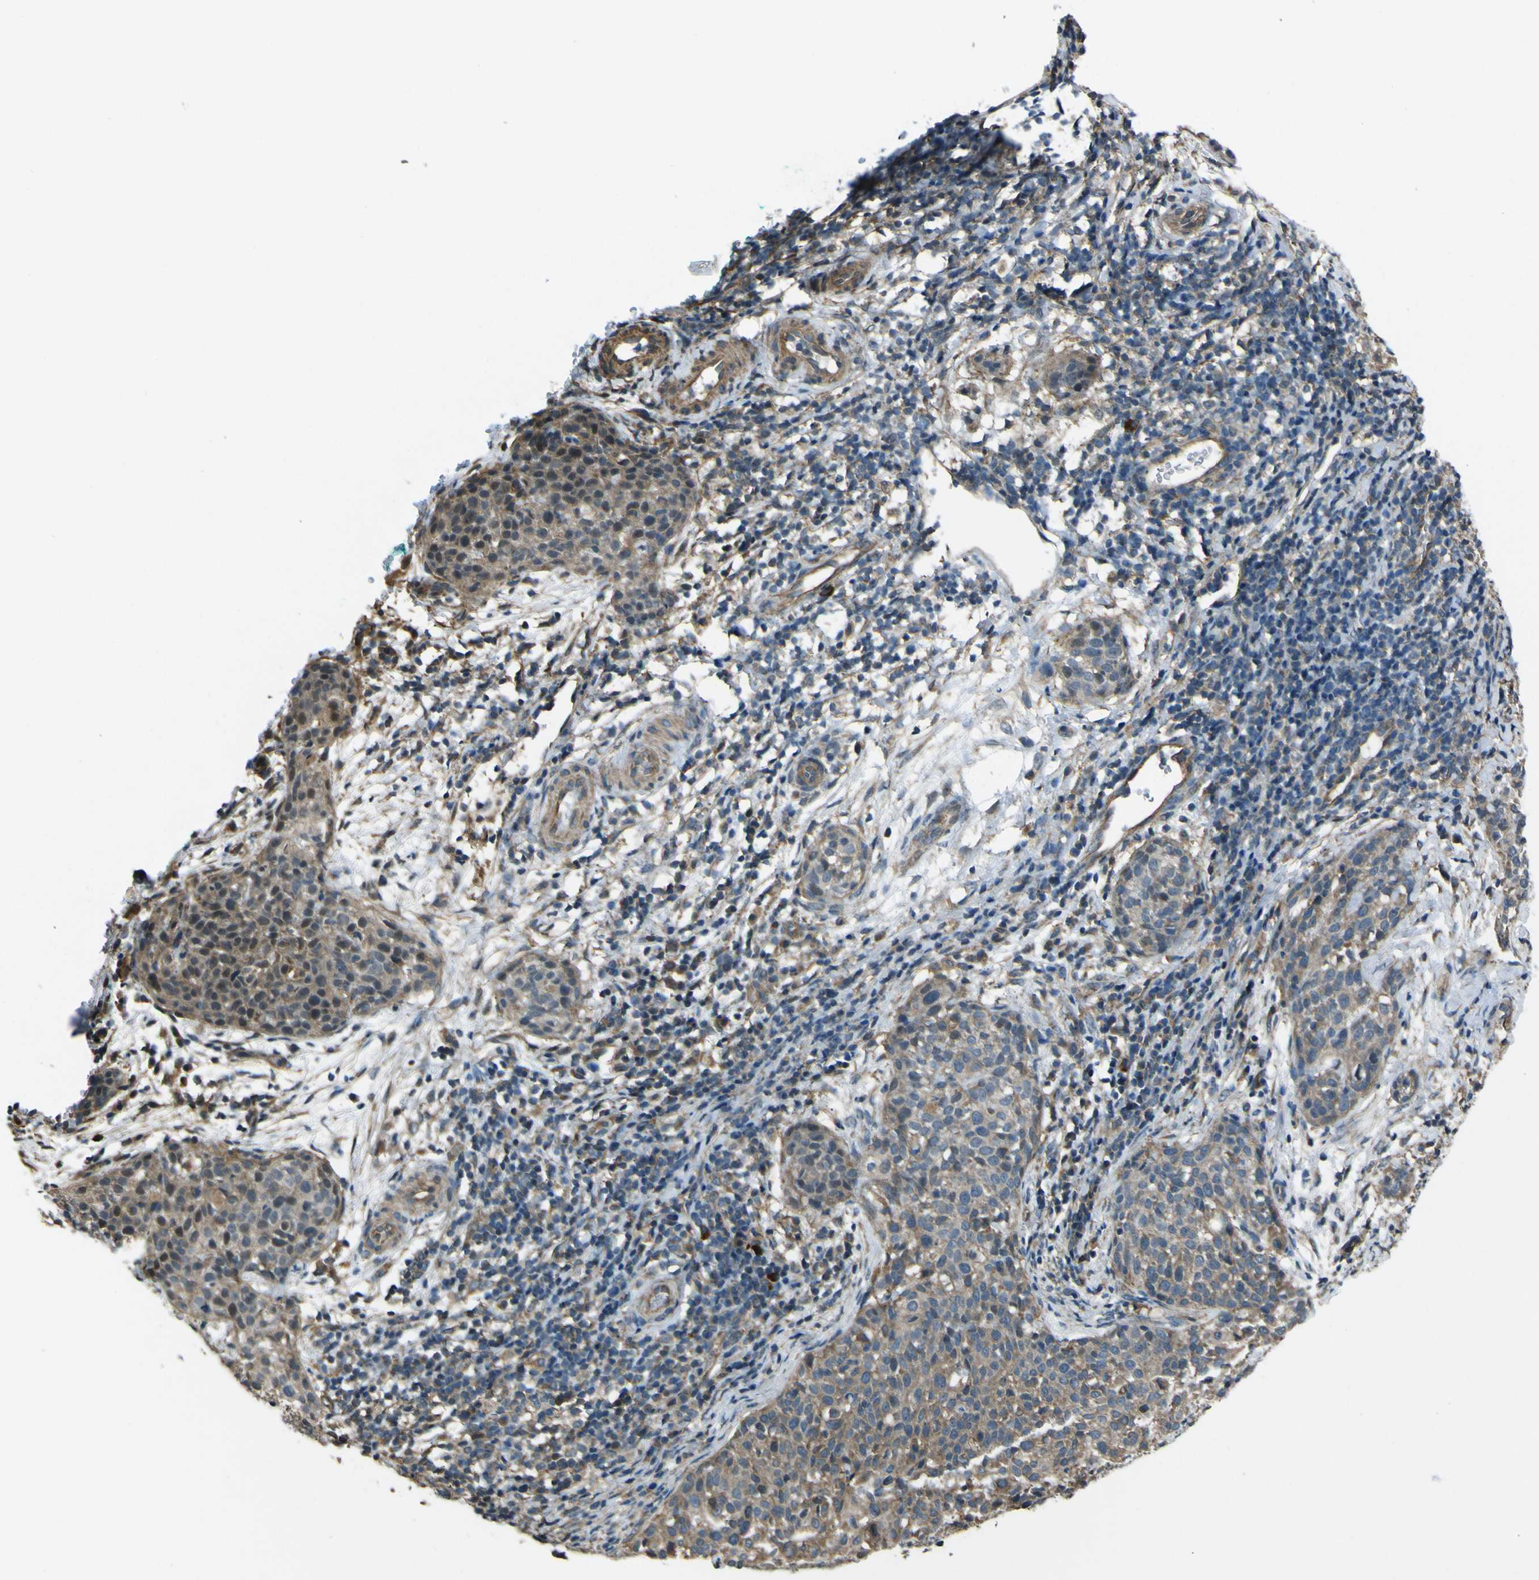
{"staining": {"intensity": "moderate", "quantity": "<25%", "location": "cytoplasmic/membranous"}, "tissue": "cervical cancer", "cell_type": "Tumor cells", "image_type": "cancer", "snomed": [{"axis": "morphology", "description": "Squamous cell carcinoma, NOS"}, {"axis": "topography", "description": "Cervix"}], "caption": "DAB (3,3'-diaminobenzidine) immunohistochemical staining of human cervical cancer demonstrates moderate cytoplasmic/membranous protein staining in approximately <25% of tumor cells.", "gene": "NAALADL2", "patient": {"sex": "female", "age": 38}}